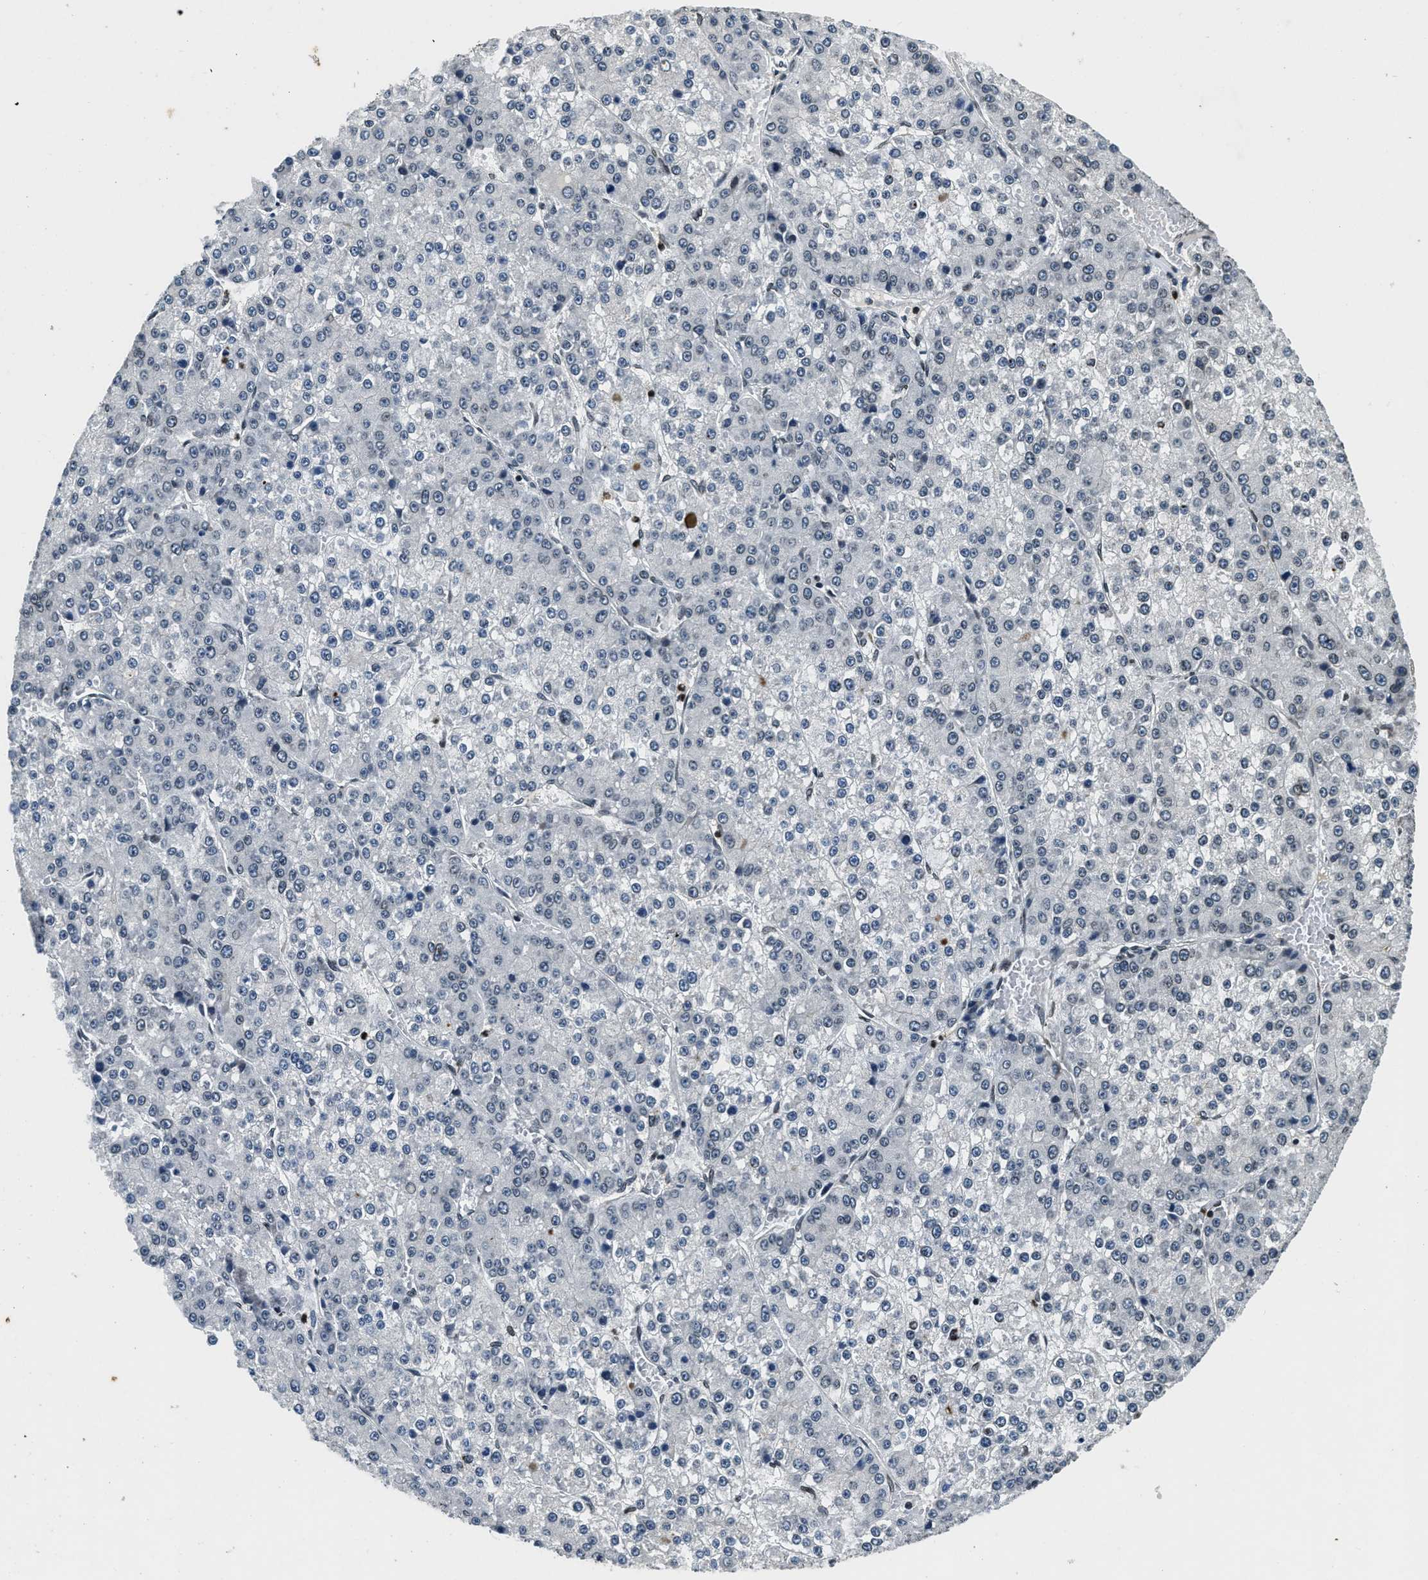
{"staining": {"intensity": "negative", "quantity": "none", "location": "none"}, "tissue": "liver cancer", "cell_type": "Tumor cells", "image_type": "cancer", "snomed": [{"axis": "morphology", "description": "Carcinoma, Hepatocellular, NOS"}, {"axis": "topography", "description": "Liver"}], "caption": "The photomicrograph demonstrates no significant expression in tumor cells of liver hepatocellular carcinoma.", "gene": "ZC3HC1", "patient": {"sex": "female", "age": 73}}